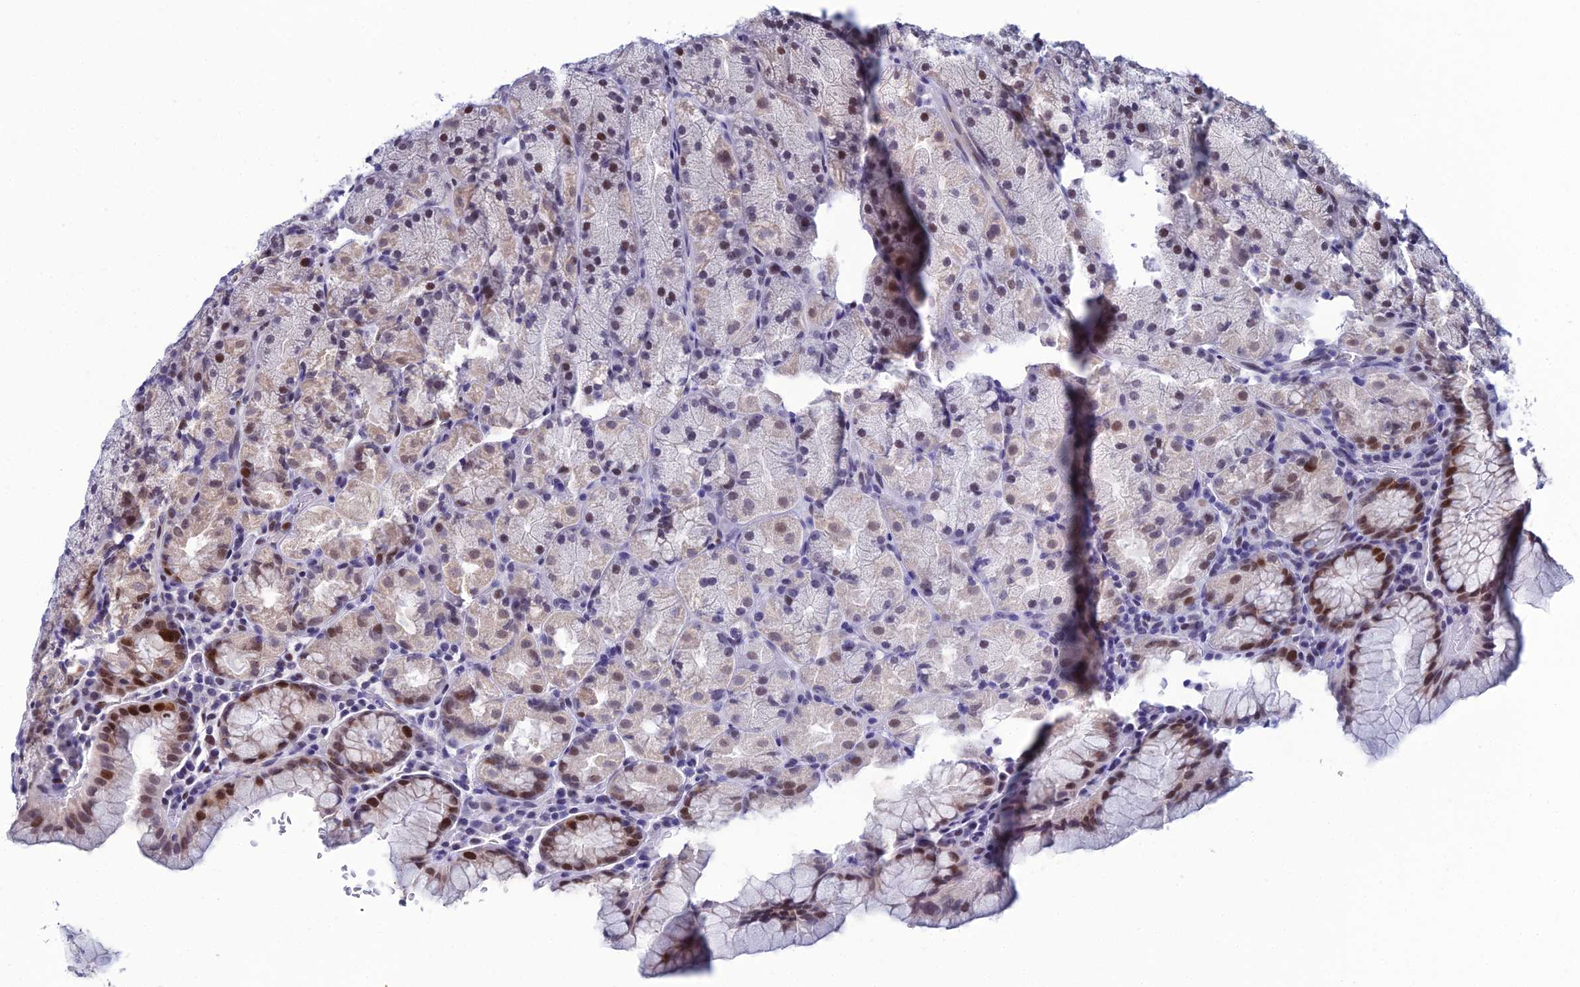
{"staining": {"intensity": "moderate", "quantity": "<25%", "location": "nuclear"}, "tissue": "stomach", "cell_type": "Glandular cells", "image_type": "normal", "snomed": [{"axis": "morphology", "description": "Normal tissue, NOS"}, {"axis": "topography", "description": "Stomach, upper"}, {"axis": "topography", "description": "Stomach, lower"}], "caption": "This micrograph exhibits immunohistochemistry (IHC) staining of normal stomach, with low moderate nuclear expression in approximately <25% of glandular cells.", "gene": "TAF9B", "patient": {"sex": "male", "age": 80}}